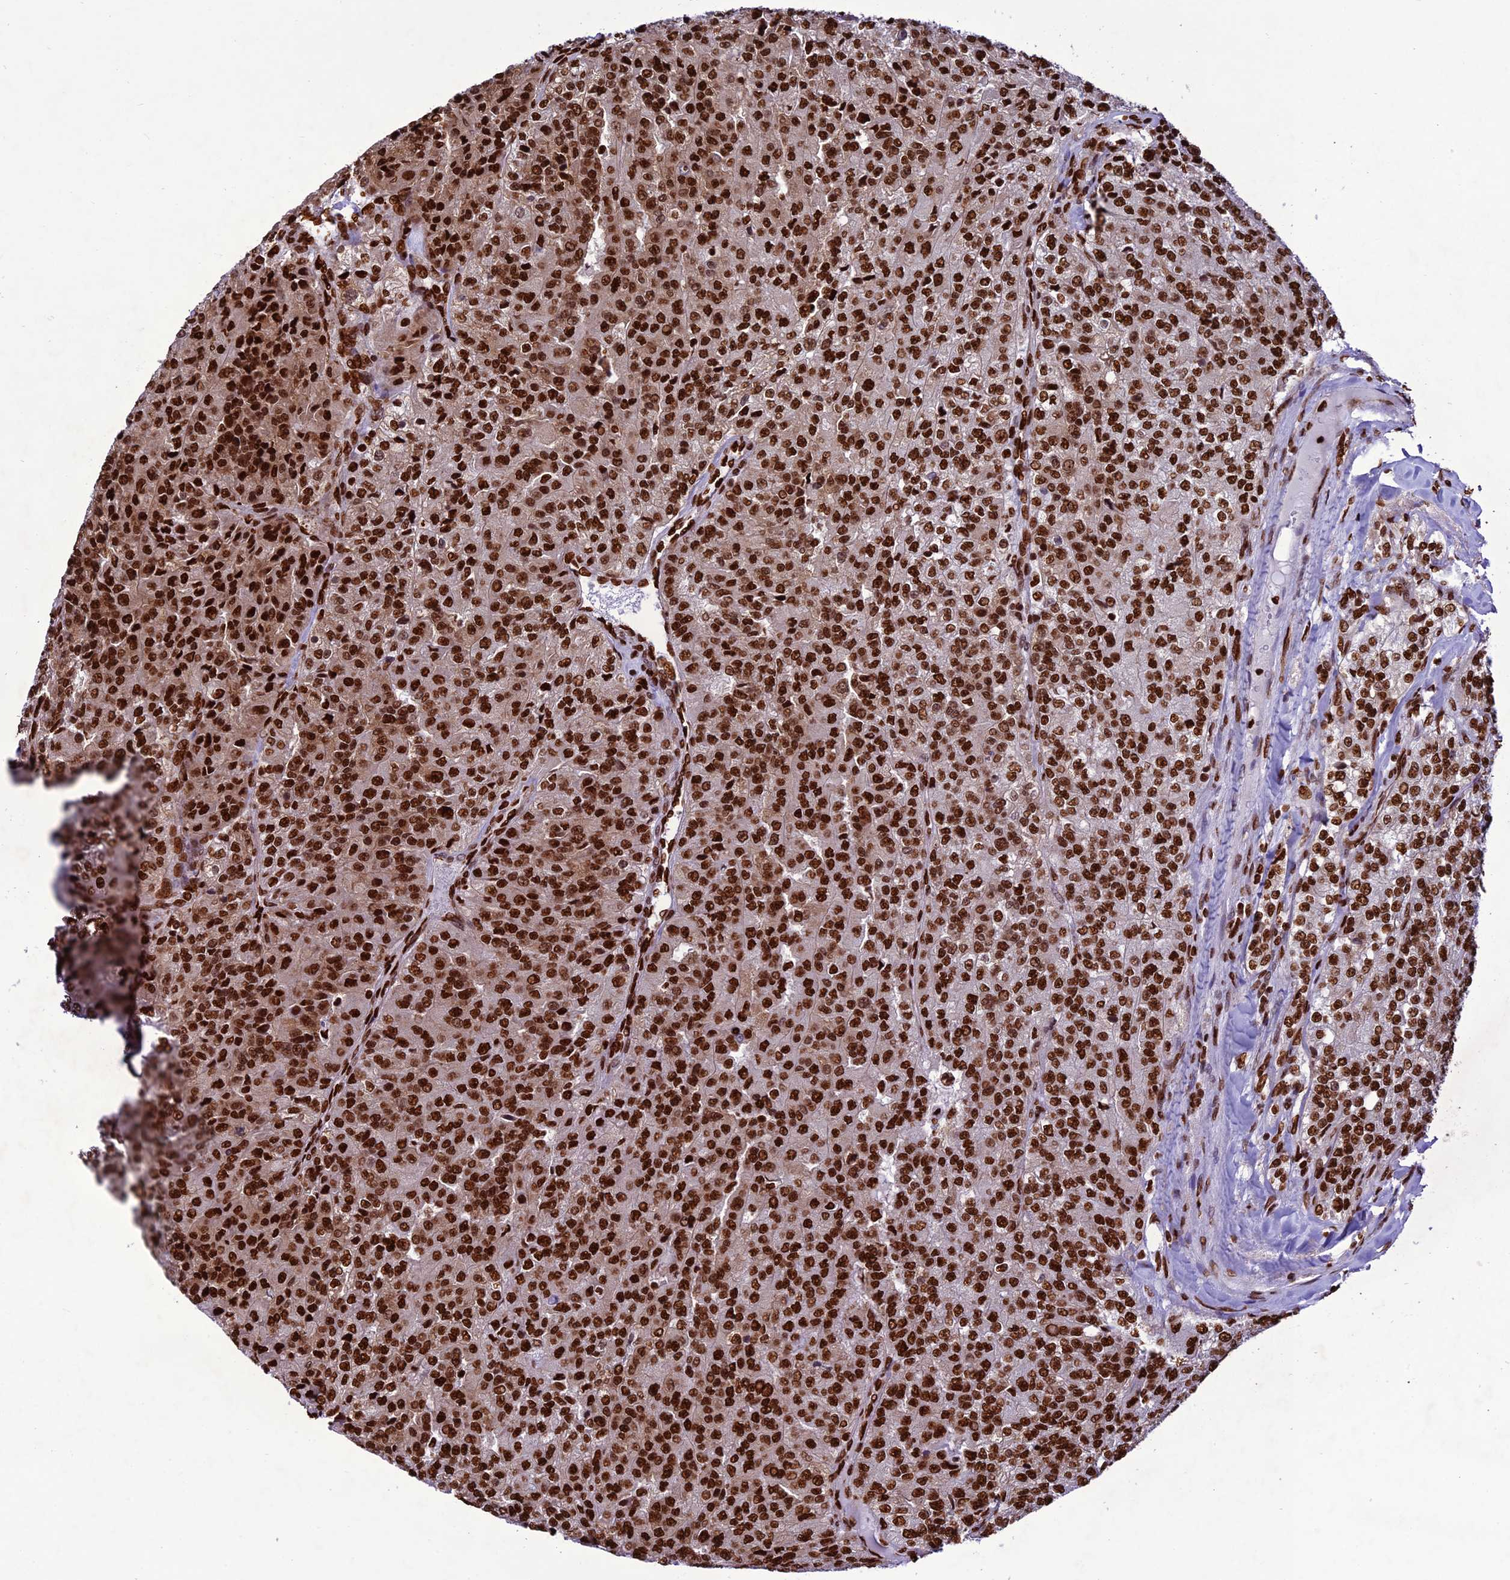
{"staining": {"intensity": "strong", "quantity": ">75%", "location": "nuclear"}, "tissue": "renal cancer", "cell_type": "Tumor cells", "image_type": "cancer", "snomed": [{"axis": "morphology", "description": "Adenocarcinoma, NOS"}, {"axis": "topography", "description": "Kidney"}], "caption": "Strong nuclear staining is present in about >75% of tumor cells in adenocarcinoma (renal). (Stains: DAB (3,3'-diaminobenzidine) in brown, nuclei in blue, Microscopy: brightfield microscopy at high magnification).", "gene": "INO80E", "patient": {"sex": "female", "age": 63}}